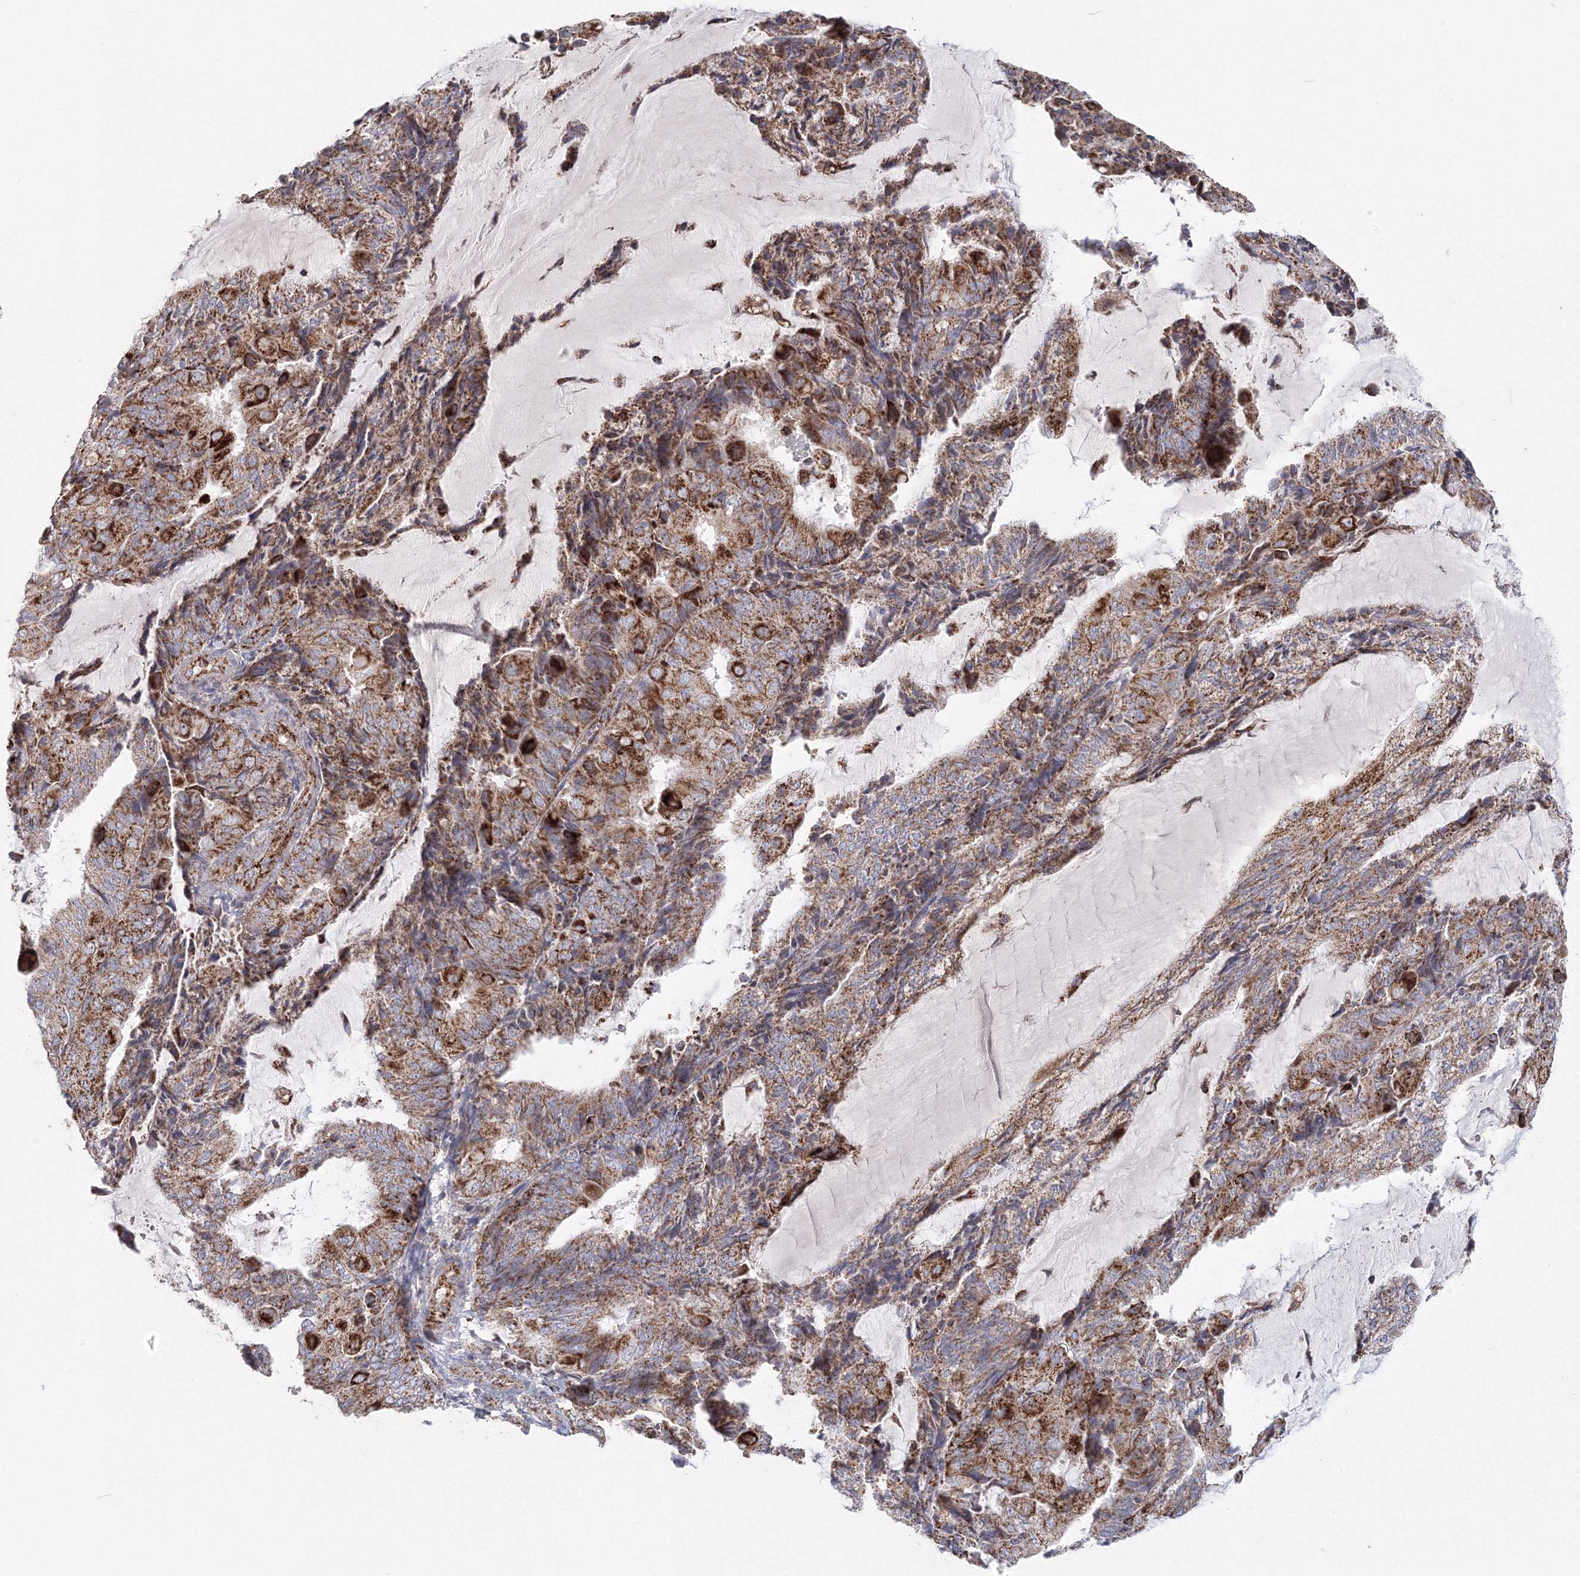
{"staining": {"intensity": "strong", "quantity": ">75%", "location": "cytoplasmic/membranous"}, "tissue": "endometrial cancer", "cell_type": "Tumor cells", "image_type": "cancer", "snomed": [{"axis": "morphology", "description": "Adenocarcinoma, NOS"}, {"axis": "topography", "description": "Endometrium"}], "caption": "This histopathology image displays endometrial cancer stained with immunohistochemistry to label a protein in brown. The cytoplasmic/membranous of tumor cells show strong positivity for the protein. Nuclei are counter-stained blue.", "gene": "GRPEL1", "patient": {"sex": "female", "age": 81}}